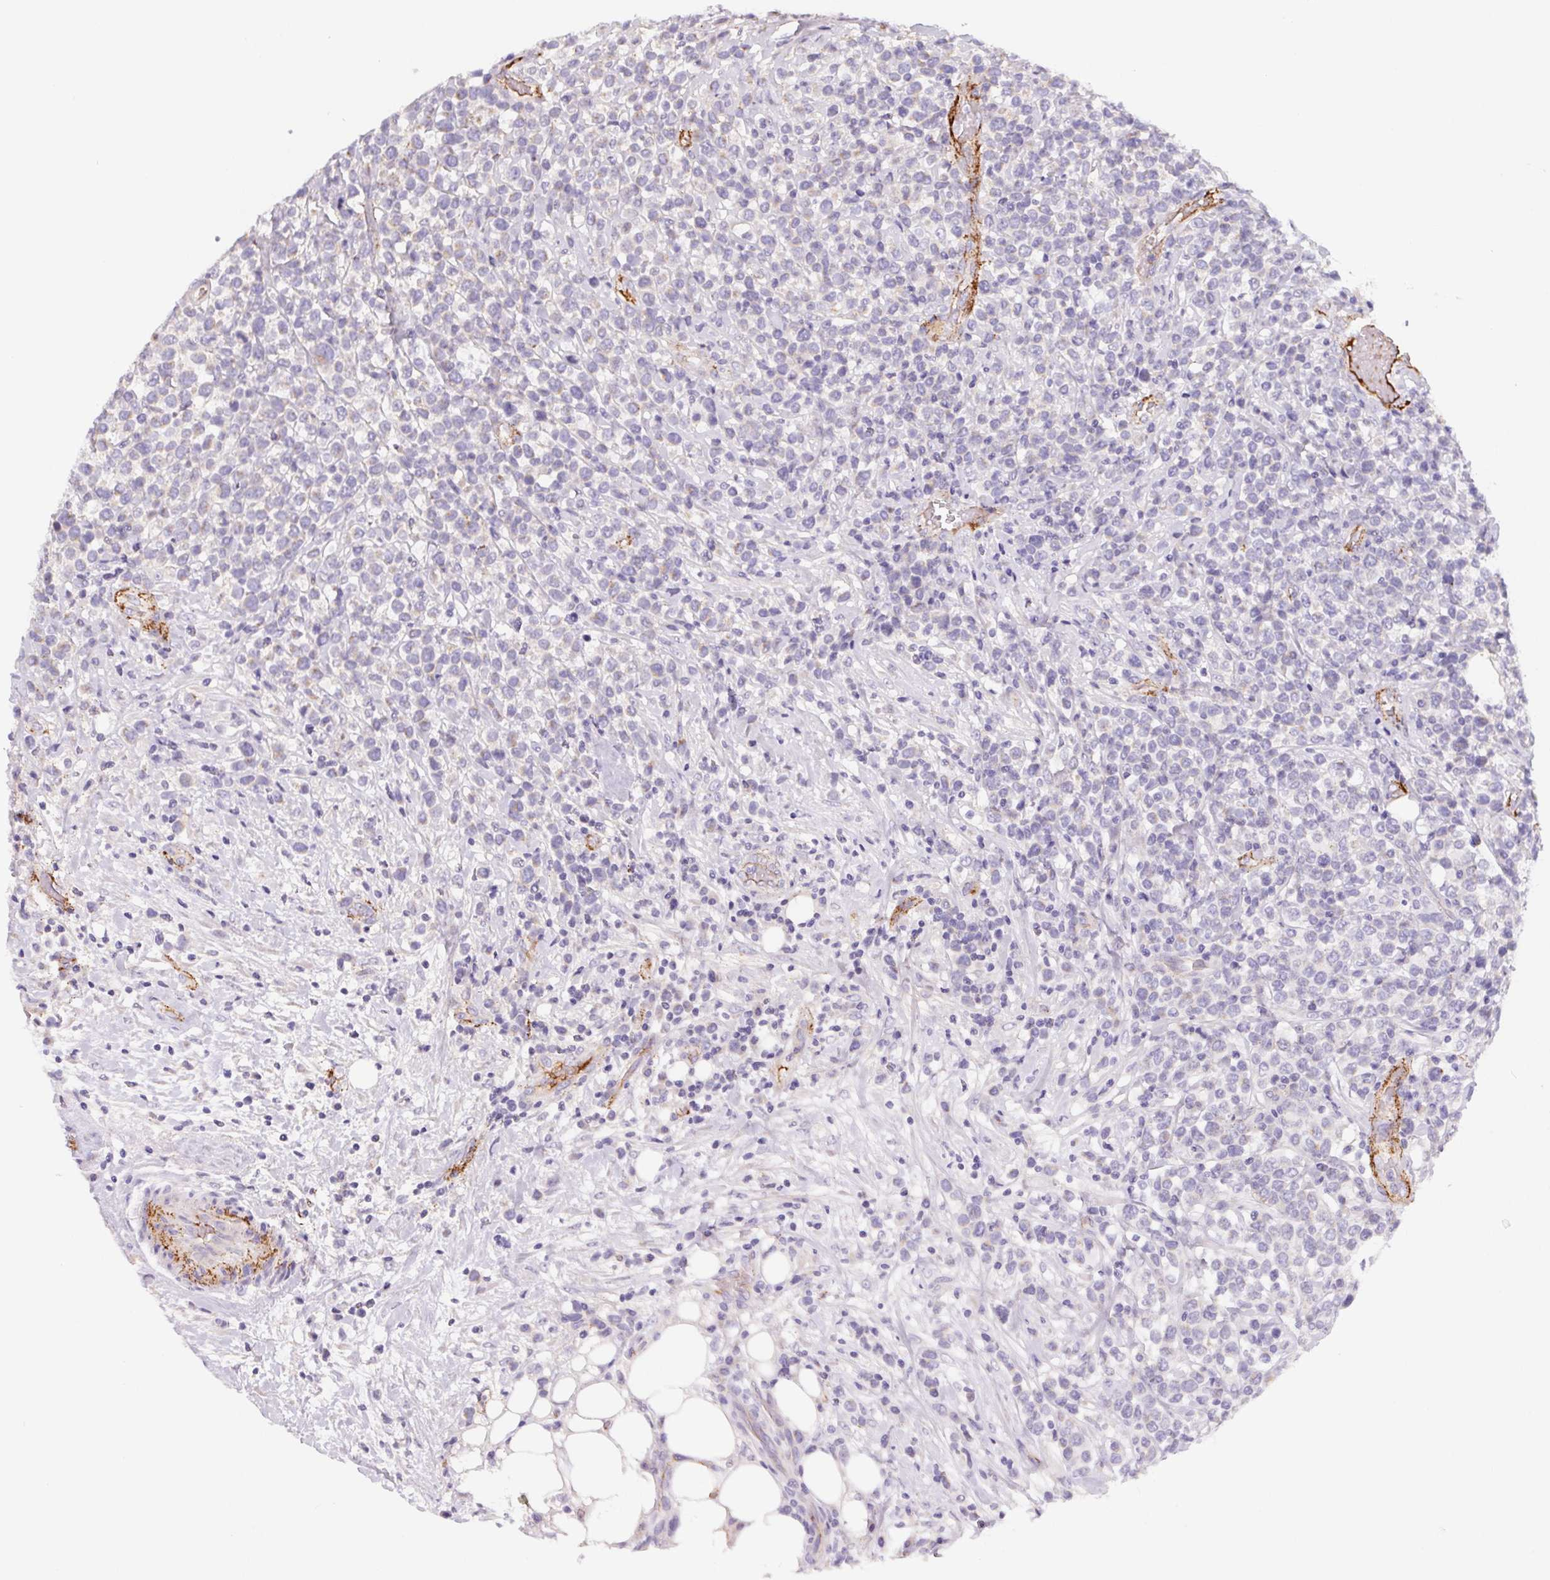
{"staining": {"intensity": "negative", "quantity": "none", "location": "none"}, "tissue": "lymphoma", "cell_type": "Tumor cells", "image_type": "cancer", "snomed": [{"axis": "morphology", "description": "Malignant lymphoma, non-Hodgkin's type, High grade"}, {"axis": "topography", "description": "Soft tissue"}], "caption": "Immunohistochemistry (IHC) micrograph of neoplastic tissue: high-grade malignant lymphoma, non-Hodgkin's type stained with DAB (3,3'-diaminobenzidine) demonstrates no significant protein positivity in tumor cells.", "gene": "LPA", "patient": {"sex": "female", "age": 56}}